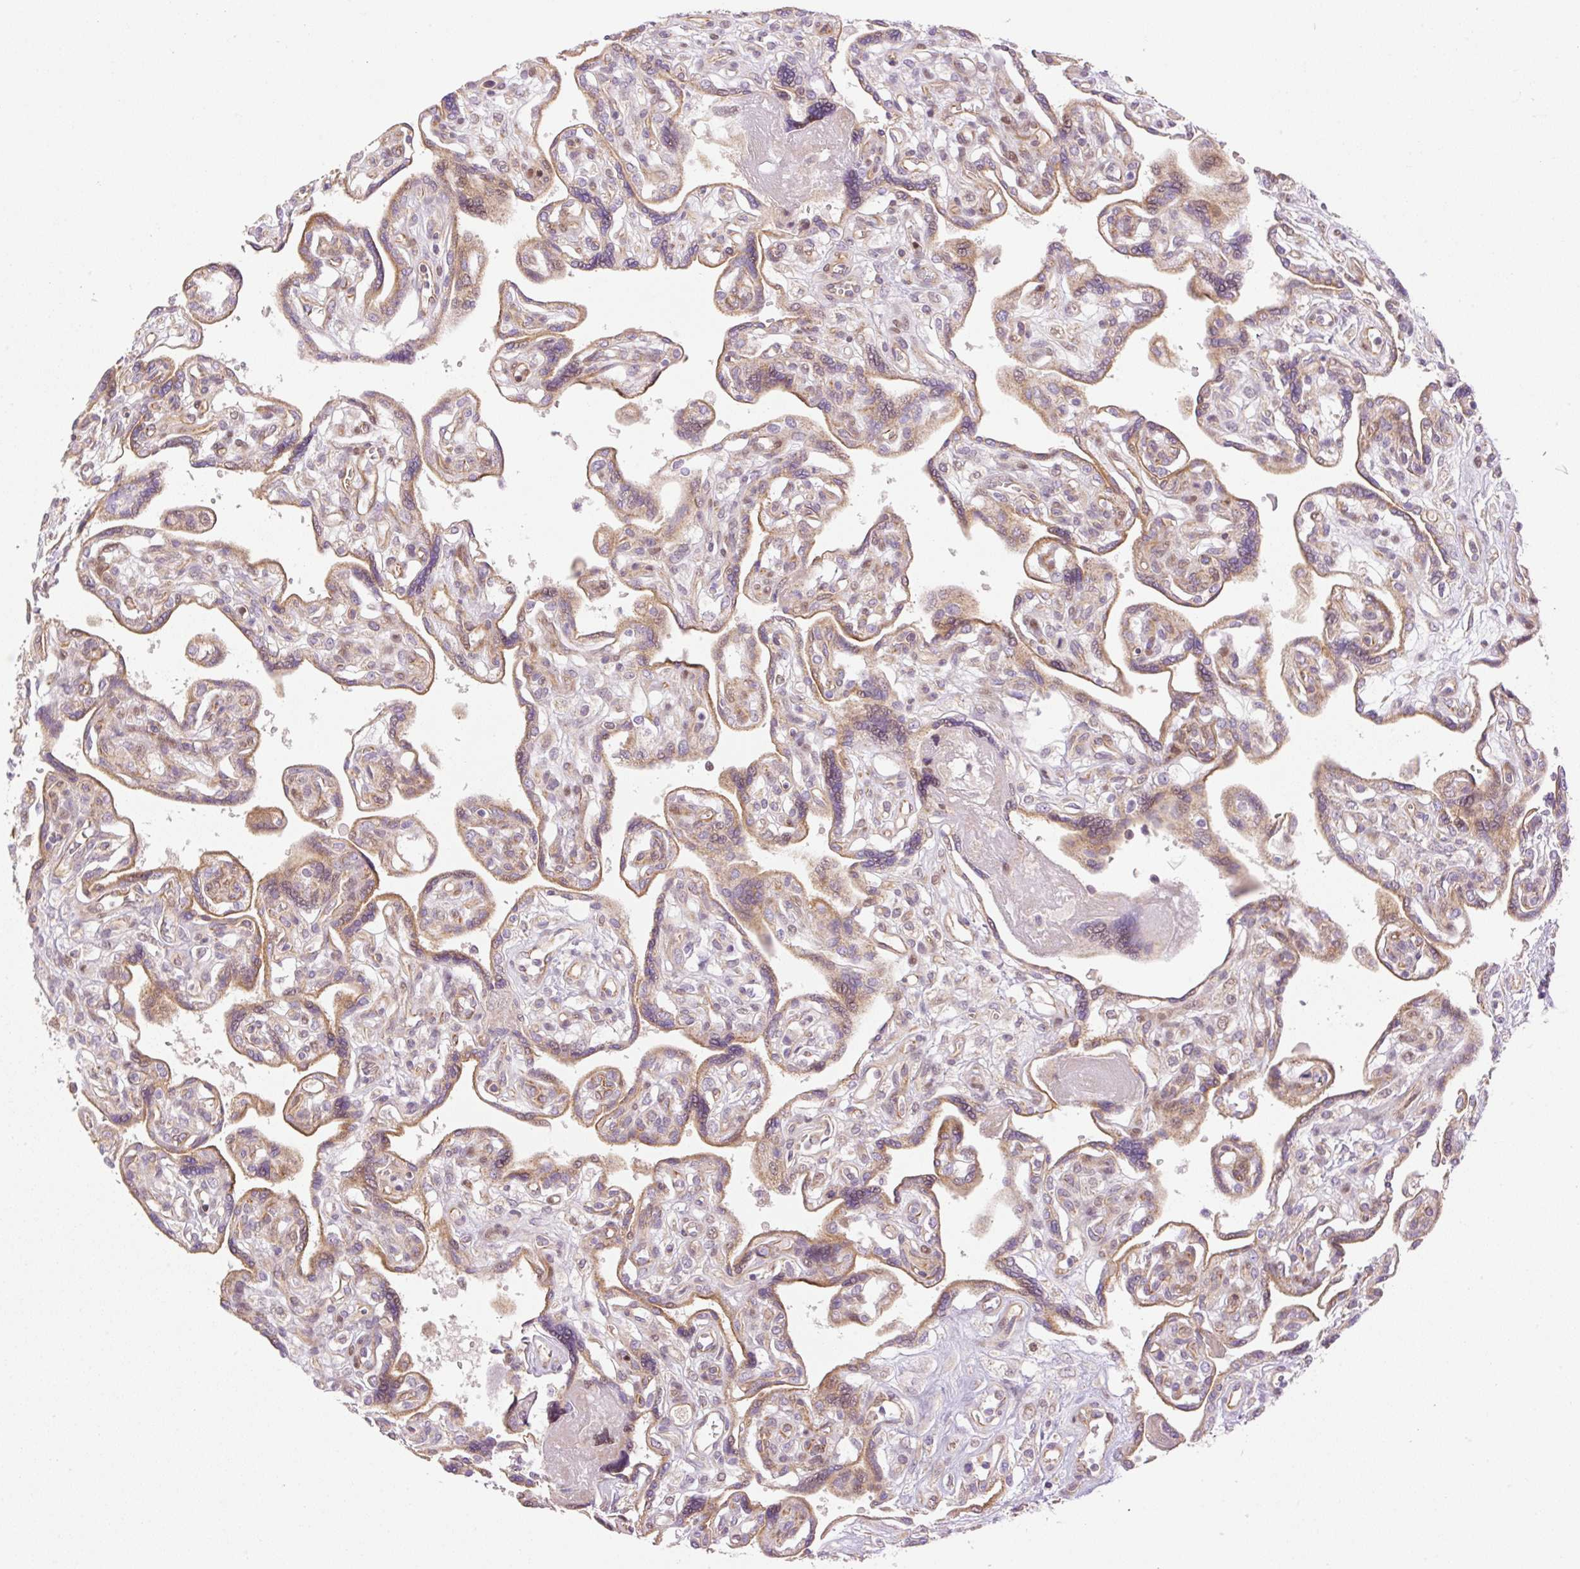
{"staining": {"intensity": "negative", "quantity": "none", "location": "none"}, "tissue": "placenta", "cell_type": "Decidual cells", "image_type": "normal", "snomed": [{"axis": "morphology", "description": "Normal tissue, NOS"}, {"axis": "topography", "description": "Placenta"}], "caption": "Placenta was stained to show a protein in brown. There is no significant expression in decidual cells. (DAB immunohistochemistry (IHC) with hematoxylin counter stain).", "gene": "ZNF394", "patient": {"sex": "female", "age": 39}}